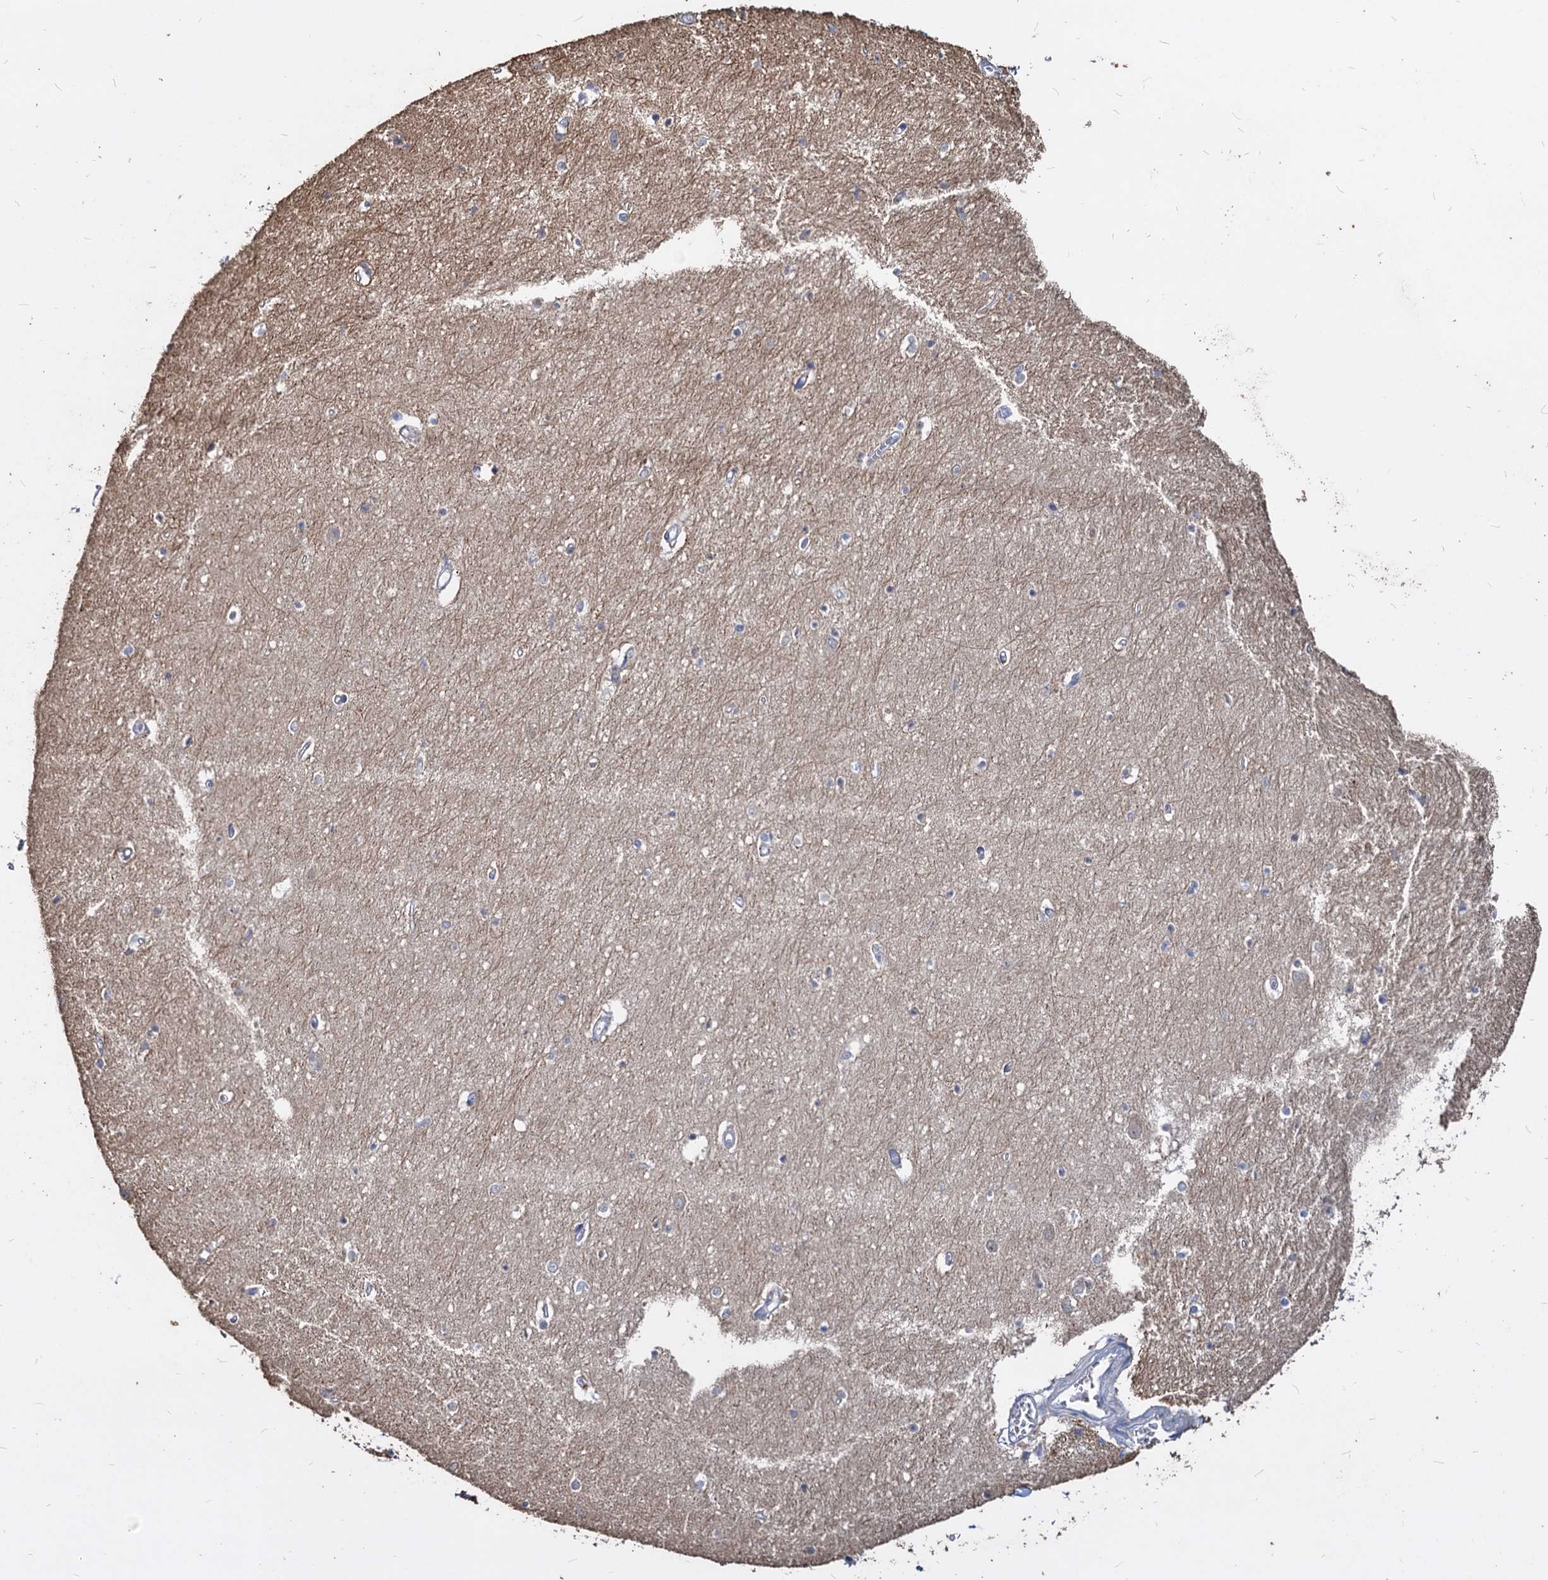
{"staining": {"intensity": "negative", "quantity": "none", "location": "none"}, "tissue": "hippocampus", "cell_type": "Glial cells", "image_type": "normal", "snomed": [{"axis": "morphology", "description": "Normal tissue, NOS"}, {"axis": "topography", "description": "Hippocampus"}], "caption": "Immunohistochemistry (IHC) histopathology image of normal human hippocampus stained for a protein (brown), which shows no positivity in glial cells. The staining is performed using DAB (3,3'-diaminobenzidine) brown chromogen with nuclei counter-stained in using hematoxylin.", "gene": "DEPDC4", "patient": {"sex": "female", "age": 64}}